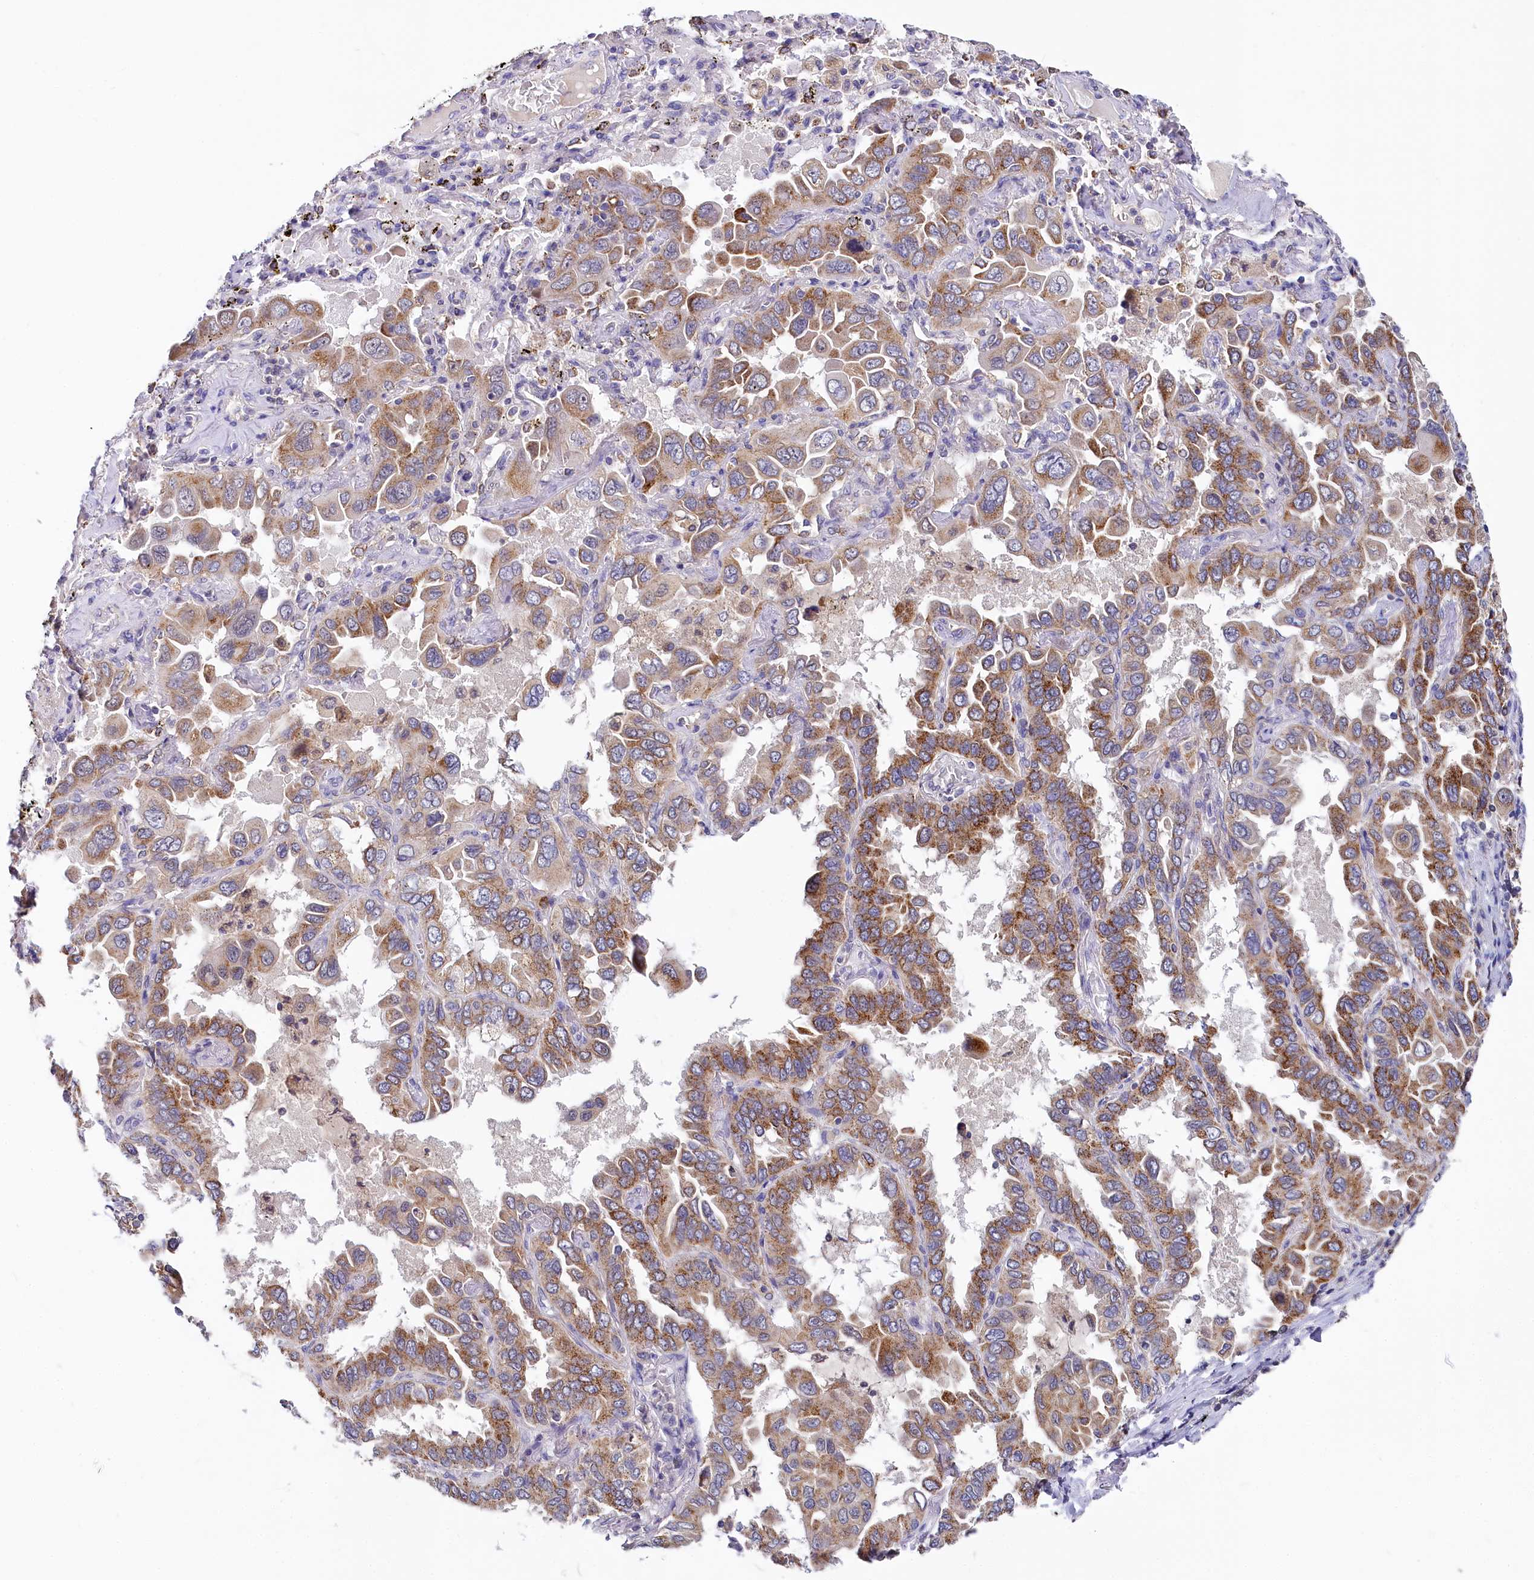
{"staining": {"intensity": "moderate", "quantity": ">75%", "location": "cytoplasmic/membranous"}, "tissue": "lung cancer", "cell_type": "Tumor cells", "image_type": "cancer", "snomed": [{"axis": "morphology", "description": "Adenocarcinoma, NOS"}, {"axis": "topography", "description": "Lung"}], "caption": "This histopathology image reveals adenocarcinoma (lung) stained with immunohistochemistry to label a protein in brown. The cytoplasmic/membranous of tumor cells show moderate positivity for the protein. Nuclei are counter-stained blue.", "gene": "SPINK9", "patient": {"sex": "male", "age": 64}}